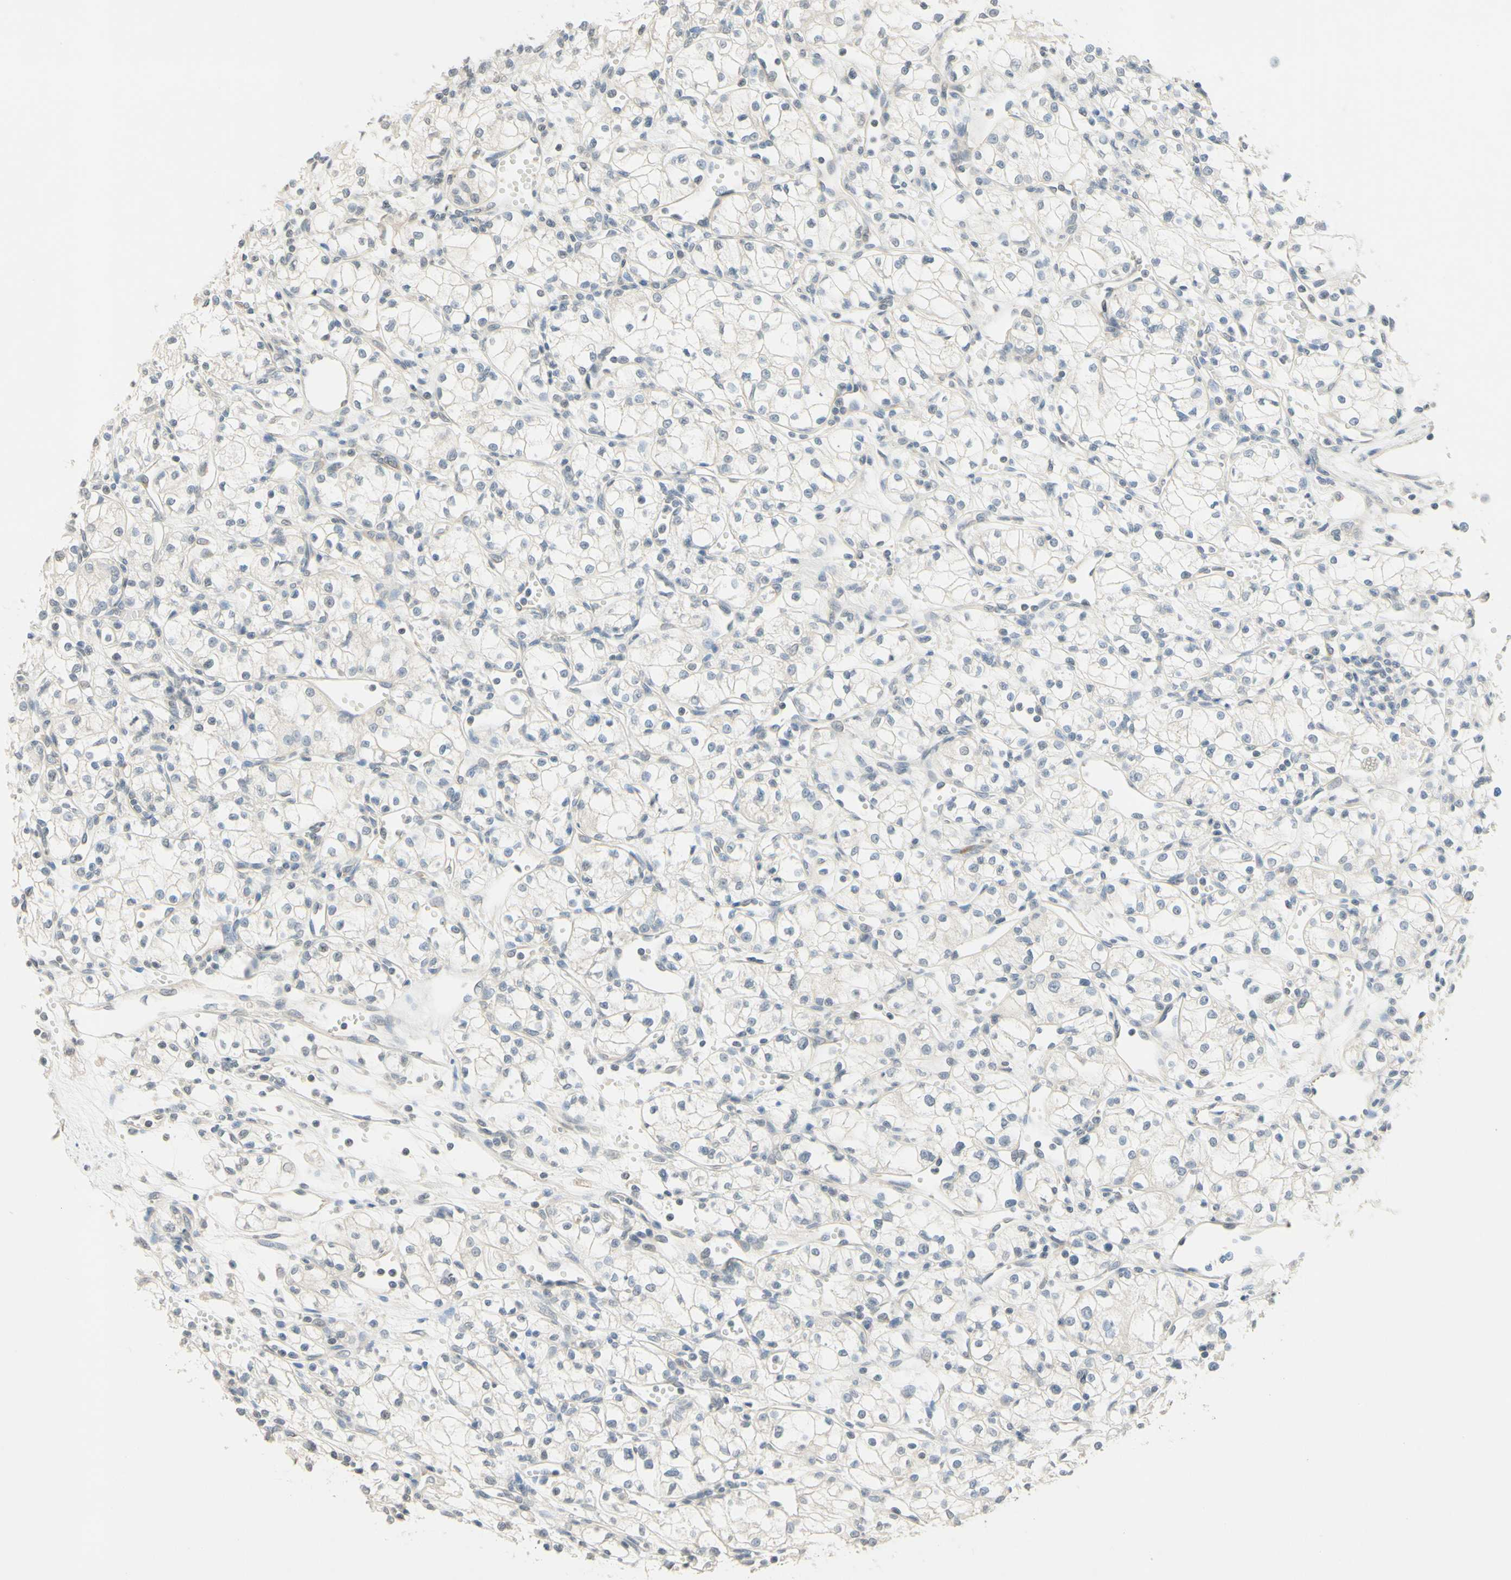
{"staining": {"intensity": "negative", "quantity": "none", "location": "none"}, "tissue": "renal cancer", "cell_type": "Tumor cells", "image_type": "cancer", "snomed": [{"axis": "morphology", "description": "Normal tissue, NOS"}, {"axis": "morphology", "description": "Adenocarcinoma, NOS"}, {"axis": "topography", "description": "Kidney"}], "caption": "Renal adenocarcinoma stained for a protein using immunohistochemistry (IHC) reveals no positivity tumor cells.", "gene": "MAG", "patient": {"sex": "male", "age": 59}}